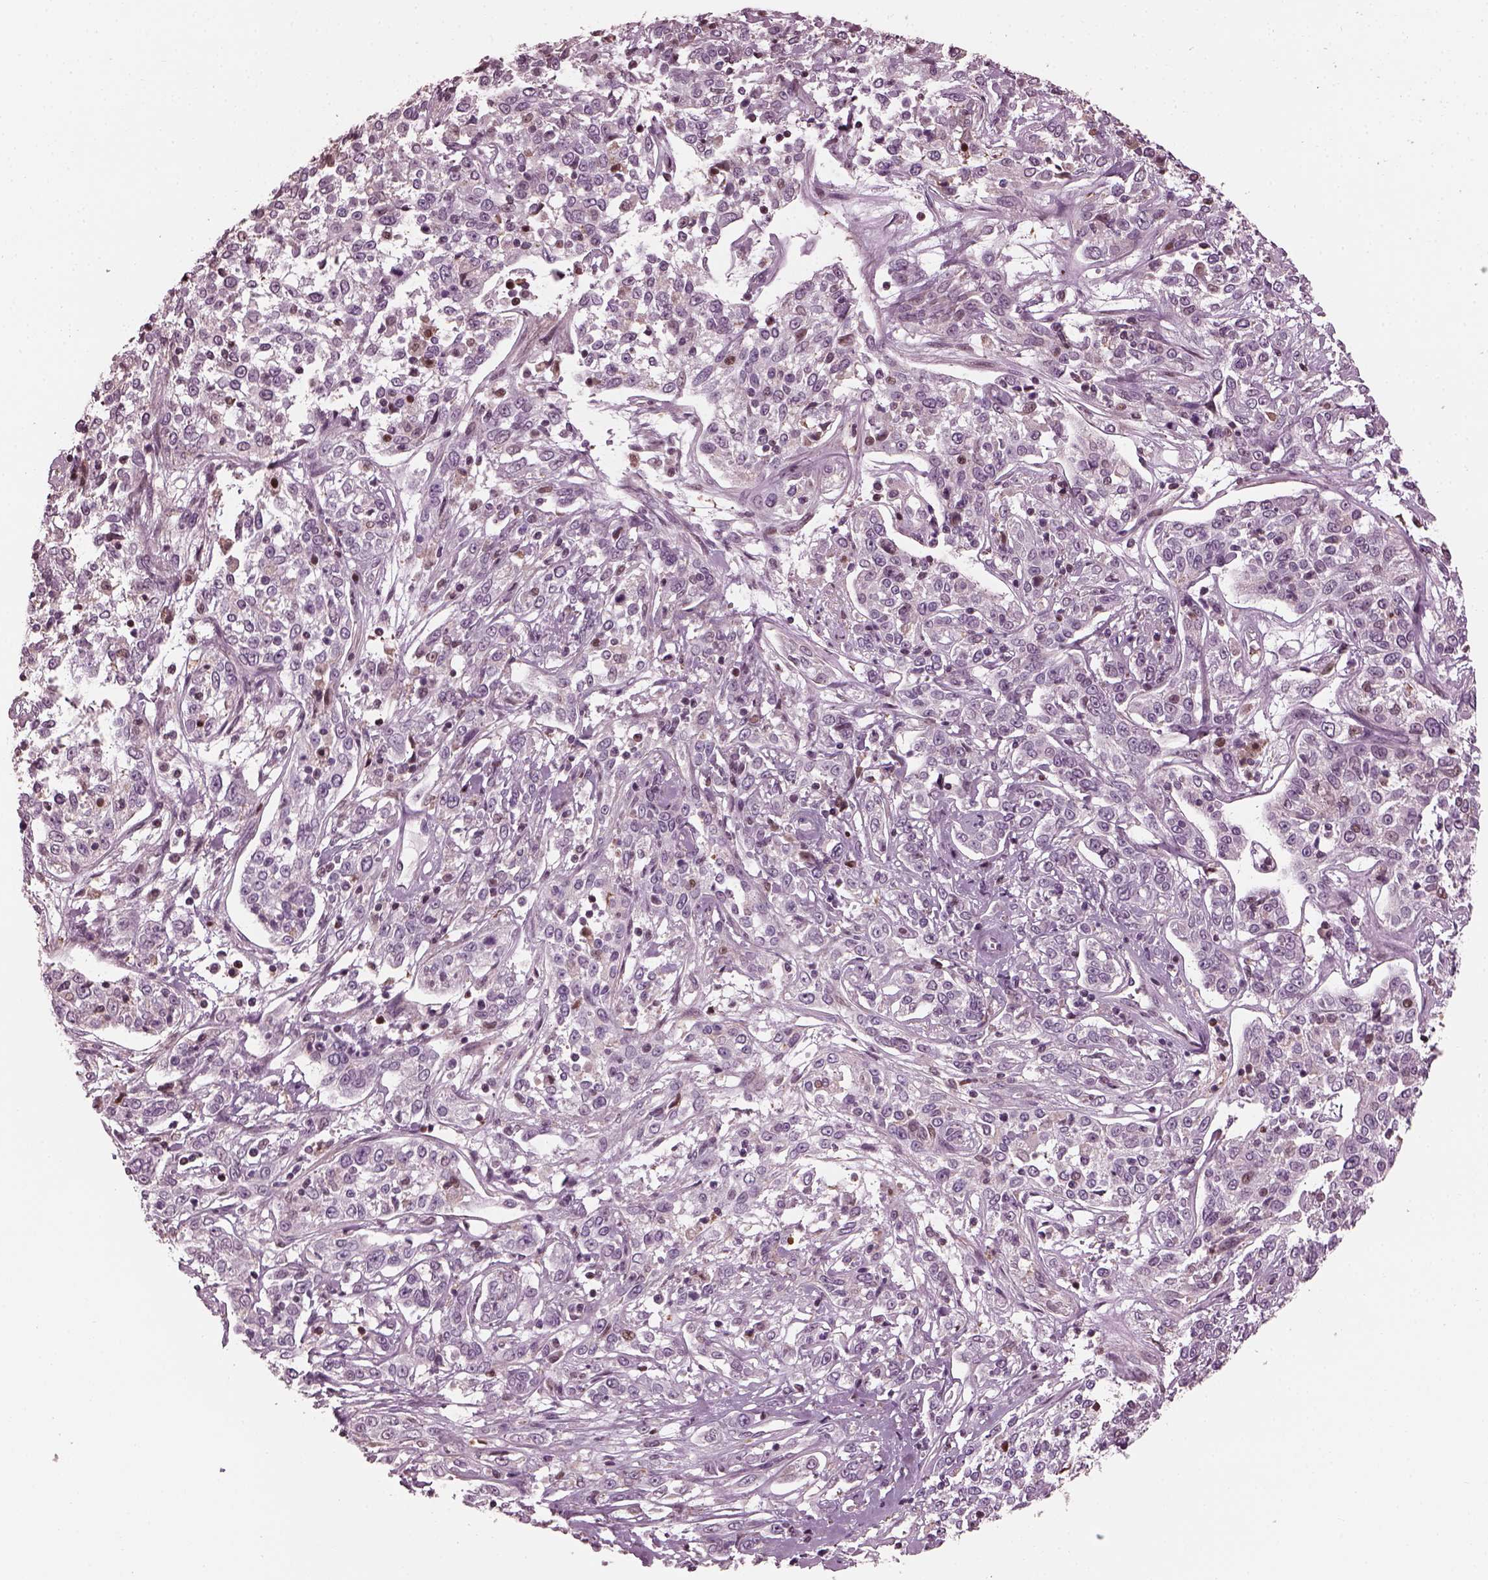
{"staining": {"intensity": "negative", "quantity": "none", "location": "none"}, "tissue": "cervical cancer", "cell_type": "Tumor cells", "image_type": "cancer", "snomed": [{"axis": "morphology", "description": "Adenocarcinoma, NOS"}, {"axis": "topography", "description": "Cervix"}], "caption": "The immunohistochemistry histopathology image has no significant positivity in tumor cells of adenocarcinoma (cervical) tissue. (DAB (3,3'-diaminobenzidine) immunohistochemistry visualized using brightfield microscopy, high magnification).", "gene": "BFSP1", "patient": {"sex": "female", "age": 40}}